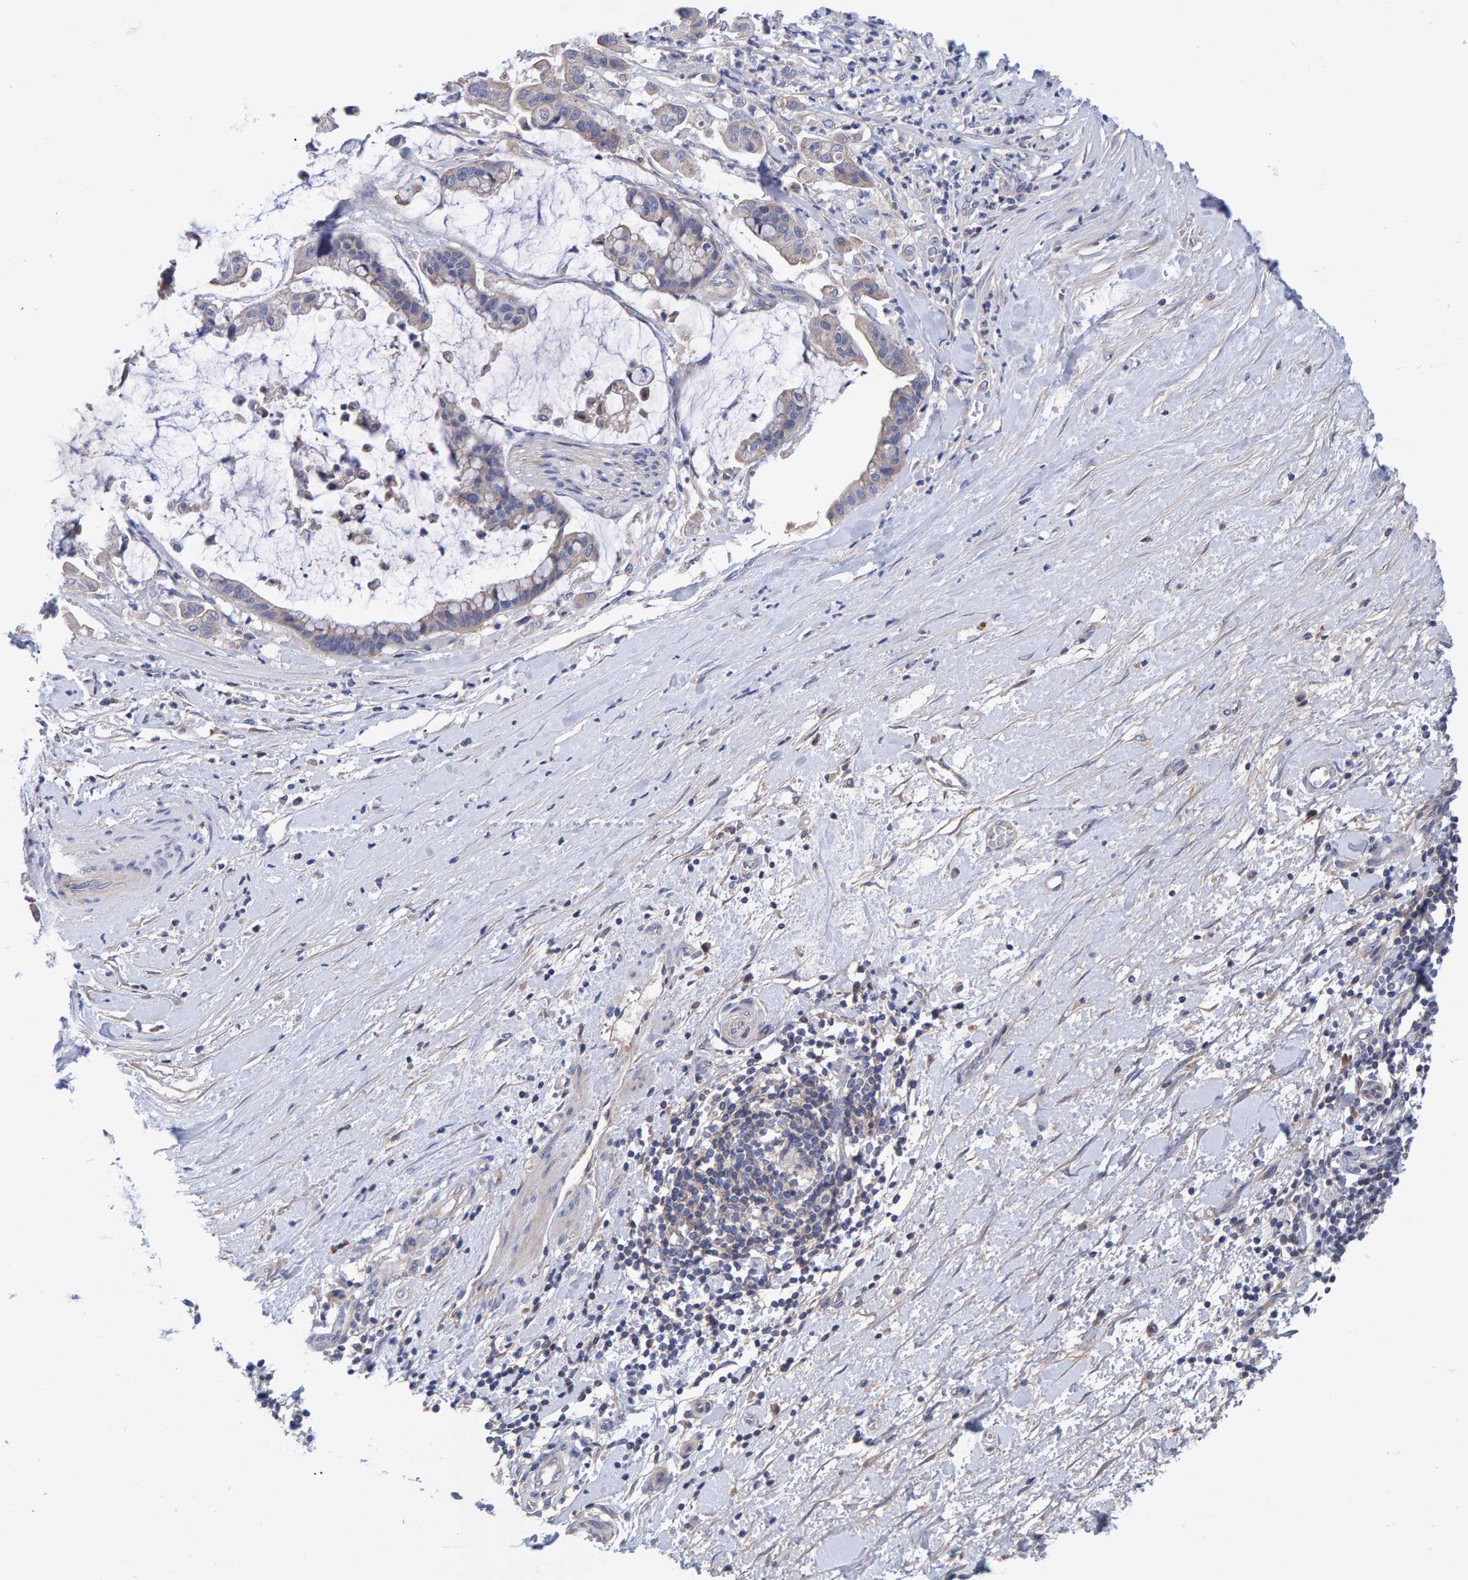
{"staining": {"intensity": "negative", "quantity": "none", "location": "none"}, "tissue": "pancreatic cancer", "cell_type": "Tumor cells", "image_type": "cancer", "snomed": [{"axis": "morphology", "description": "Adenocarcinoma, NOS"}, {"axis": "topography", "description": "Pancreas"}], "caption": "Tumor cells show no significant protein staining in pancreatic cancer (adenocarcinoma). Brightfield microscopy of immunohistochemistry (IHC) stained with DAB (brown) and hematoxylin (blue), captured at high magnification.", "gene": "EFR3A", "patient": {"sex": "male", "age": 41}}